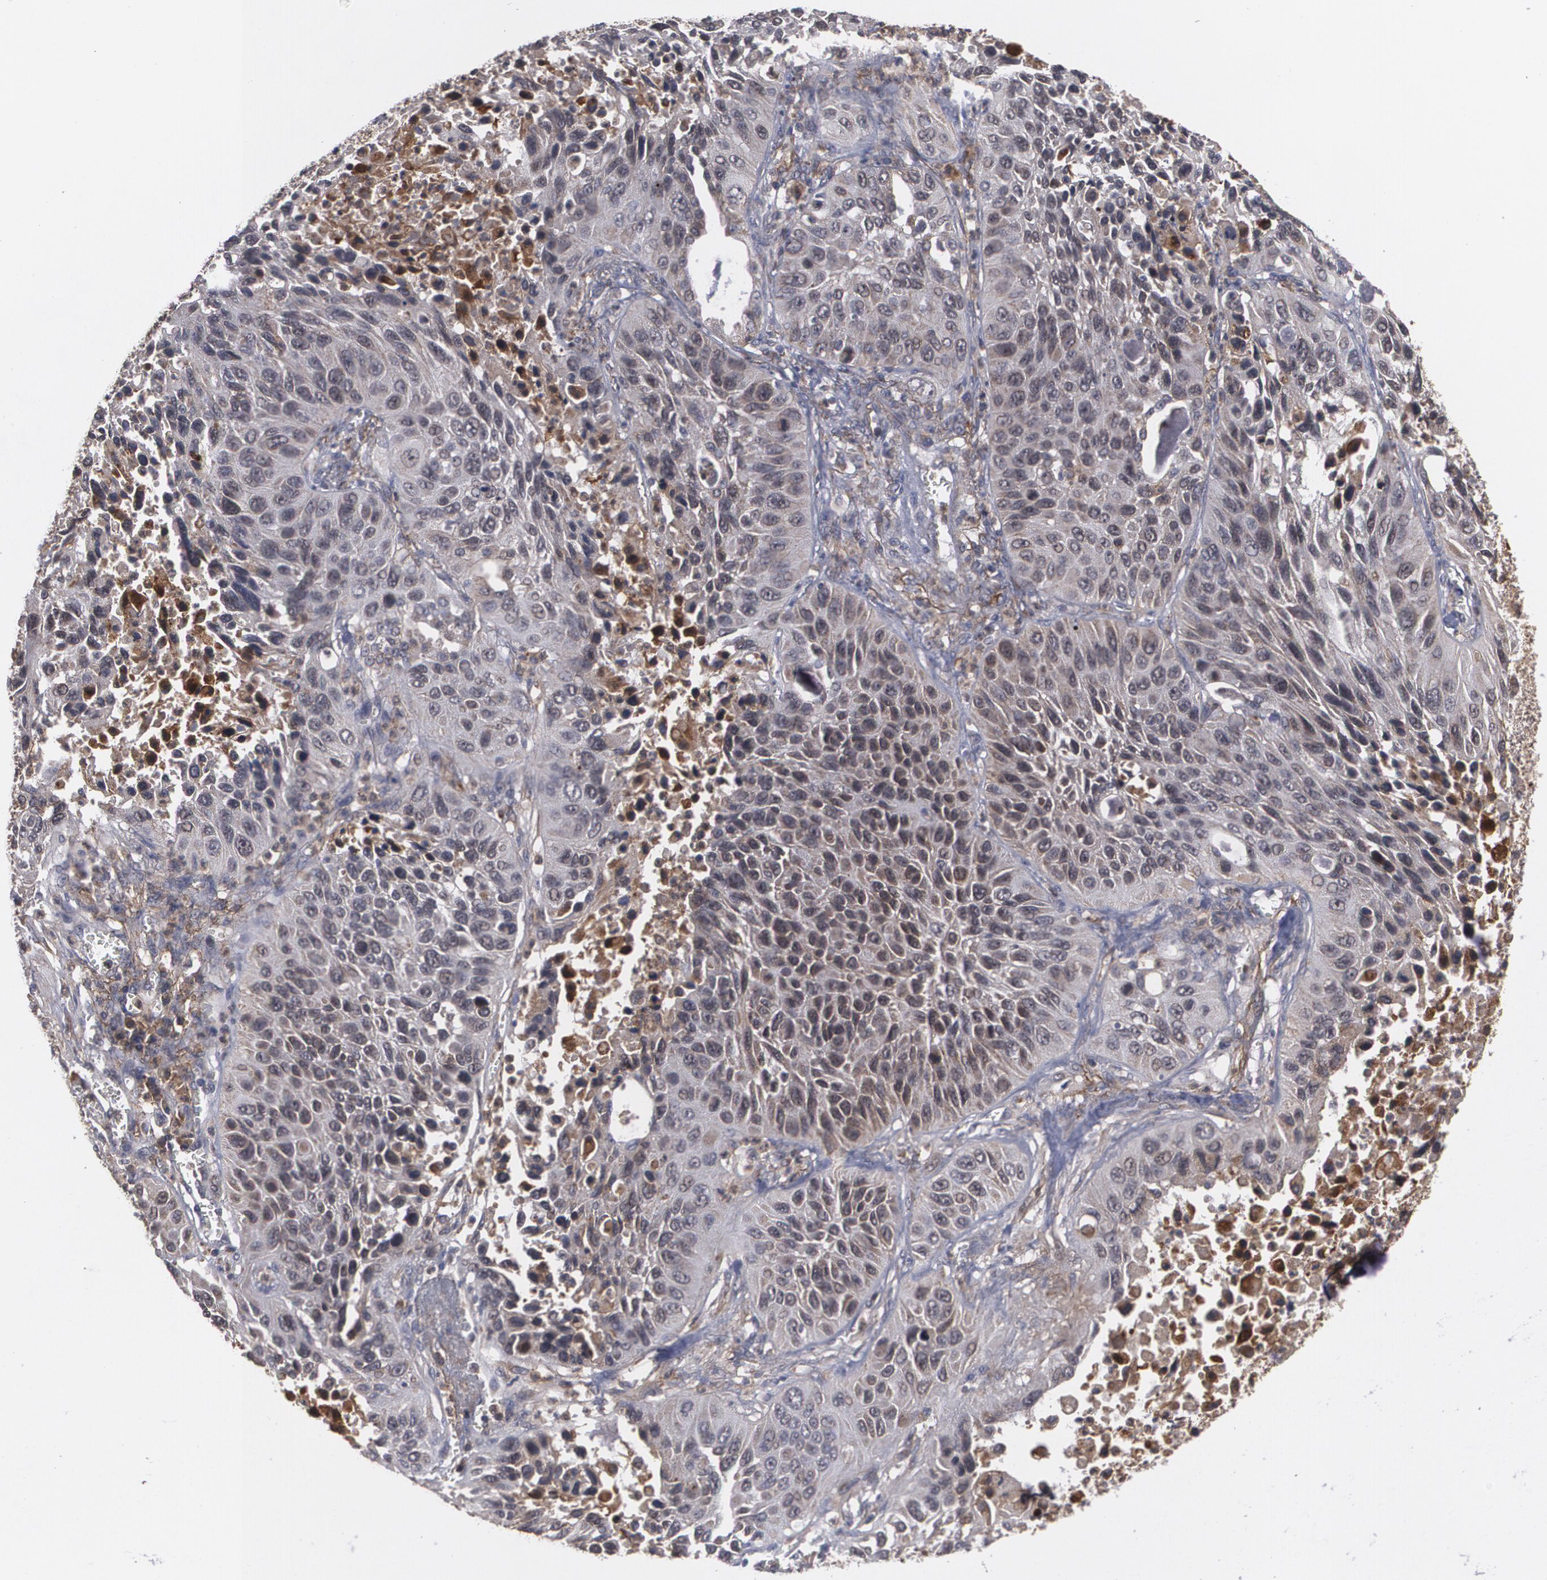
{"staining": {"intensity": "weak", "quantity": "25%-75%", "location": "cytoplasmic/membranous"}, "tissue": "lung cancer", "cell_type": "Tumor cells", "image_type": "cancer", "snomed": [{"axis": "morphology", "description": "Squamous cell carcinoma, NOS"}, {"axis": "topography", "description": "Lung"}], "caption": "Protein expression analysis of lung squamous cell carcinoma exhibits weak cytoplasmic/membranous expression in about 25%-75% of tumor cells. The staining was performed using DAB, with brown indicating positive protein expression. Nuclei are stained blue with hematoxylin.", "gene": "BMP6", "patient": {"sex": "female", "age": 76}}